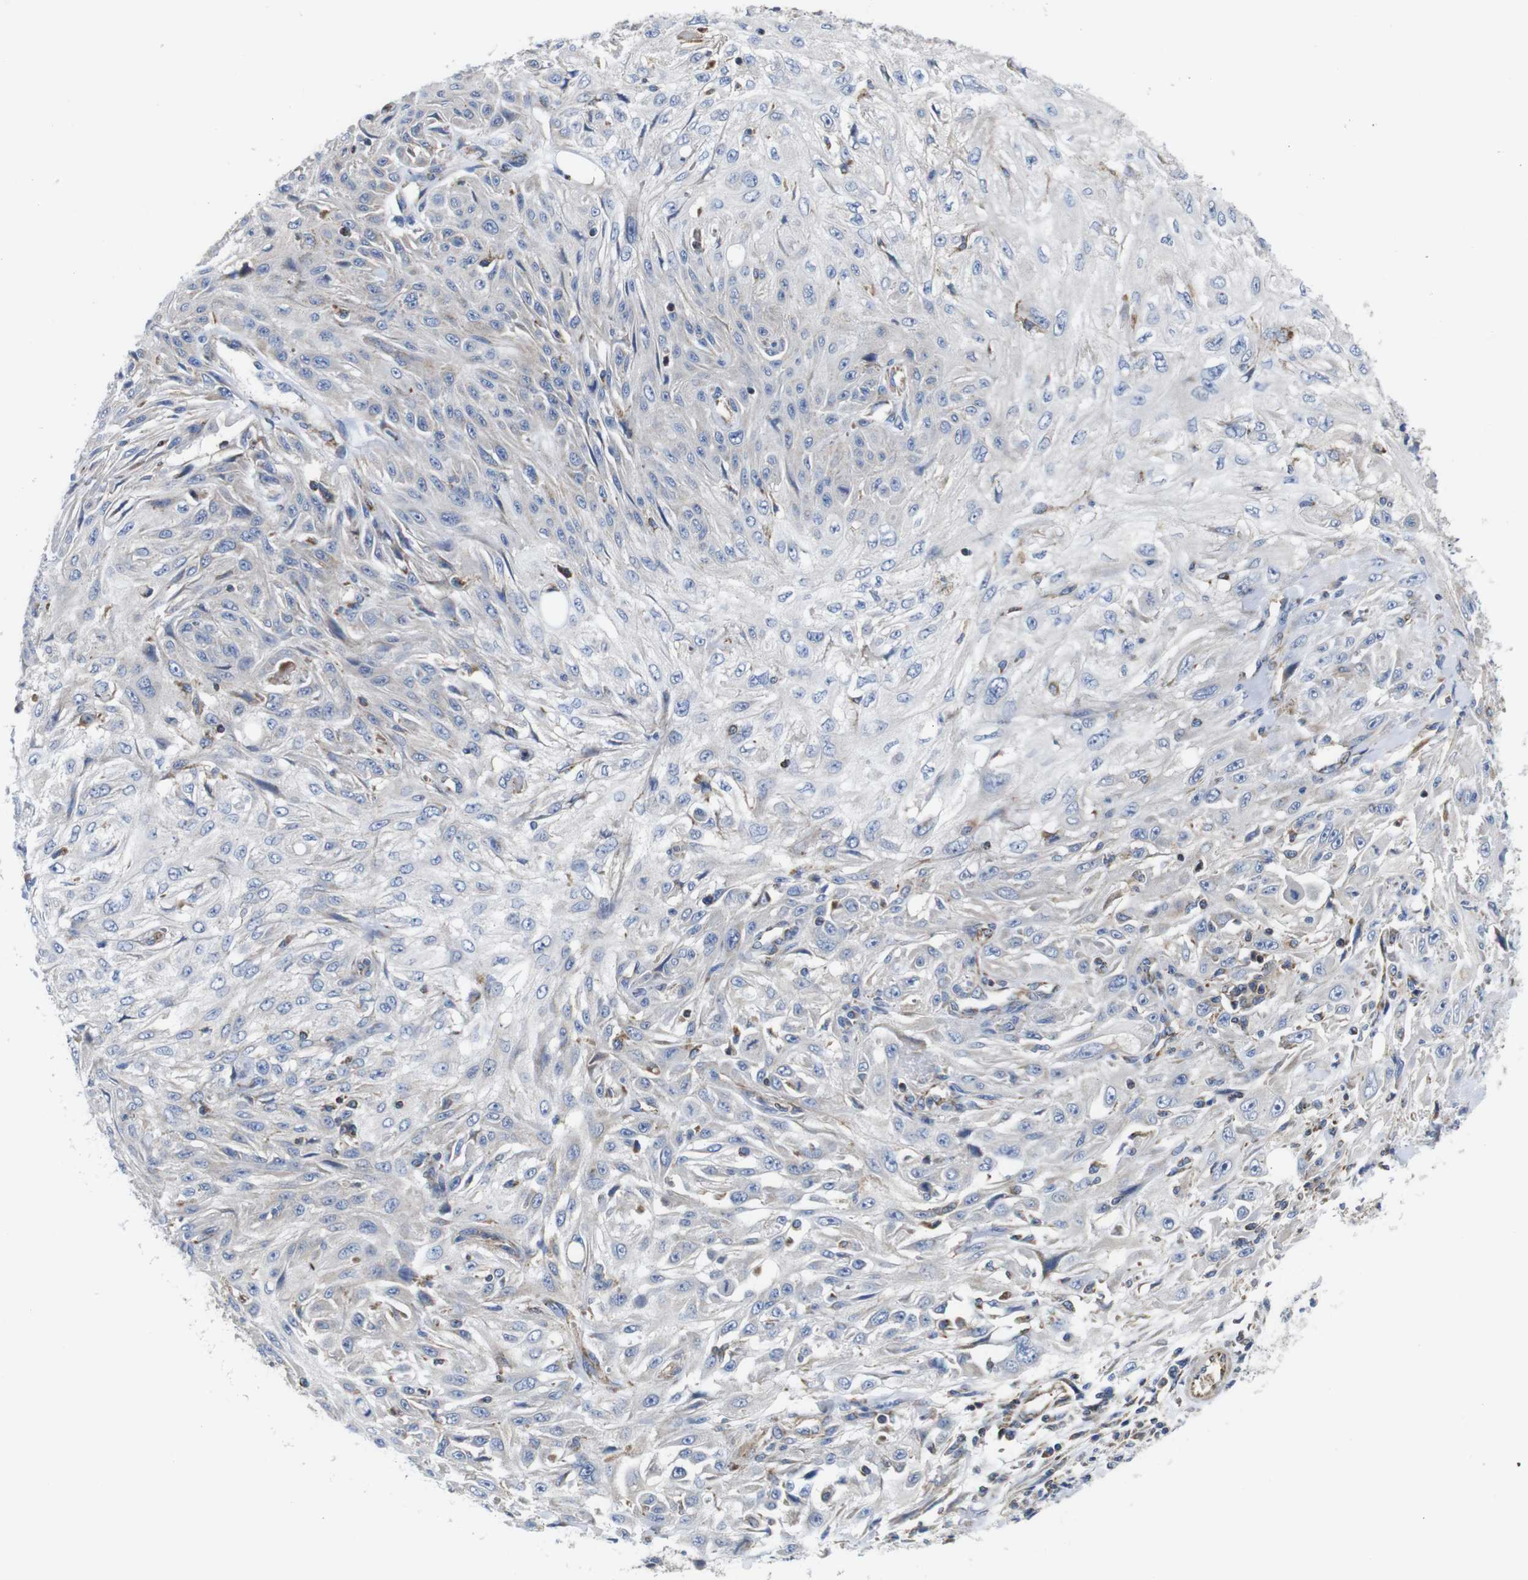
{"staining": {"intensity": "negative", "quantity": "none", "location": "none"}, "tissue": "skin cancer", "cell_type": "Tumor cells", "image_type": "cancer", "snomed": [{"axis": "morphology", "description": "Squamous cell carcinoma, NOS"}, {"axis": "topography", "description": "Skin"}], "caption": "Tumor cells are negative for protein expression in human skin cancer (squamous cell carcinoma).", "gene": "PDCD1LG2", "patient": {"sex": "male", "age": 75}}